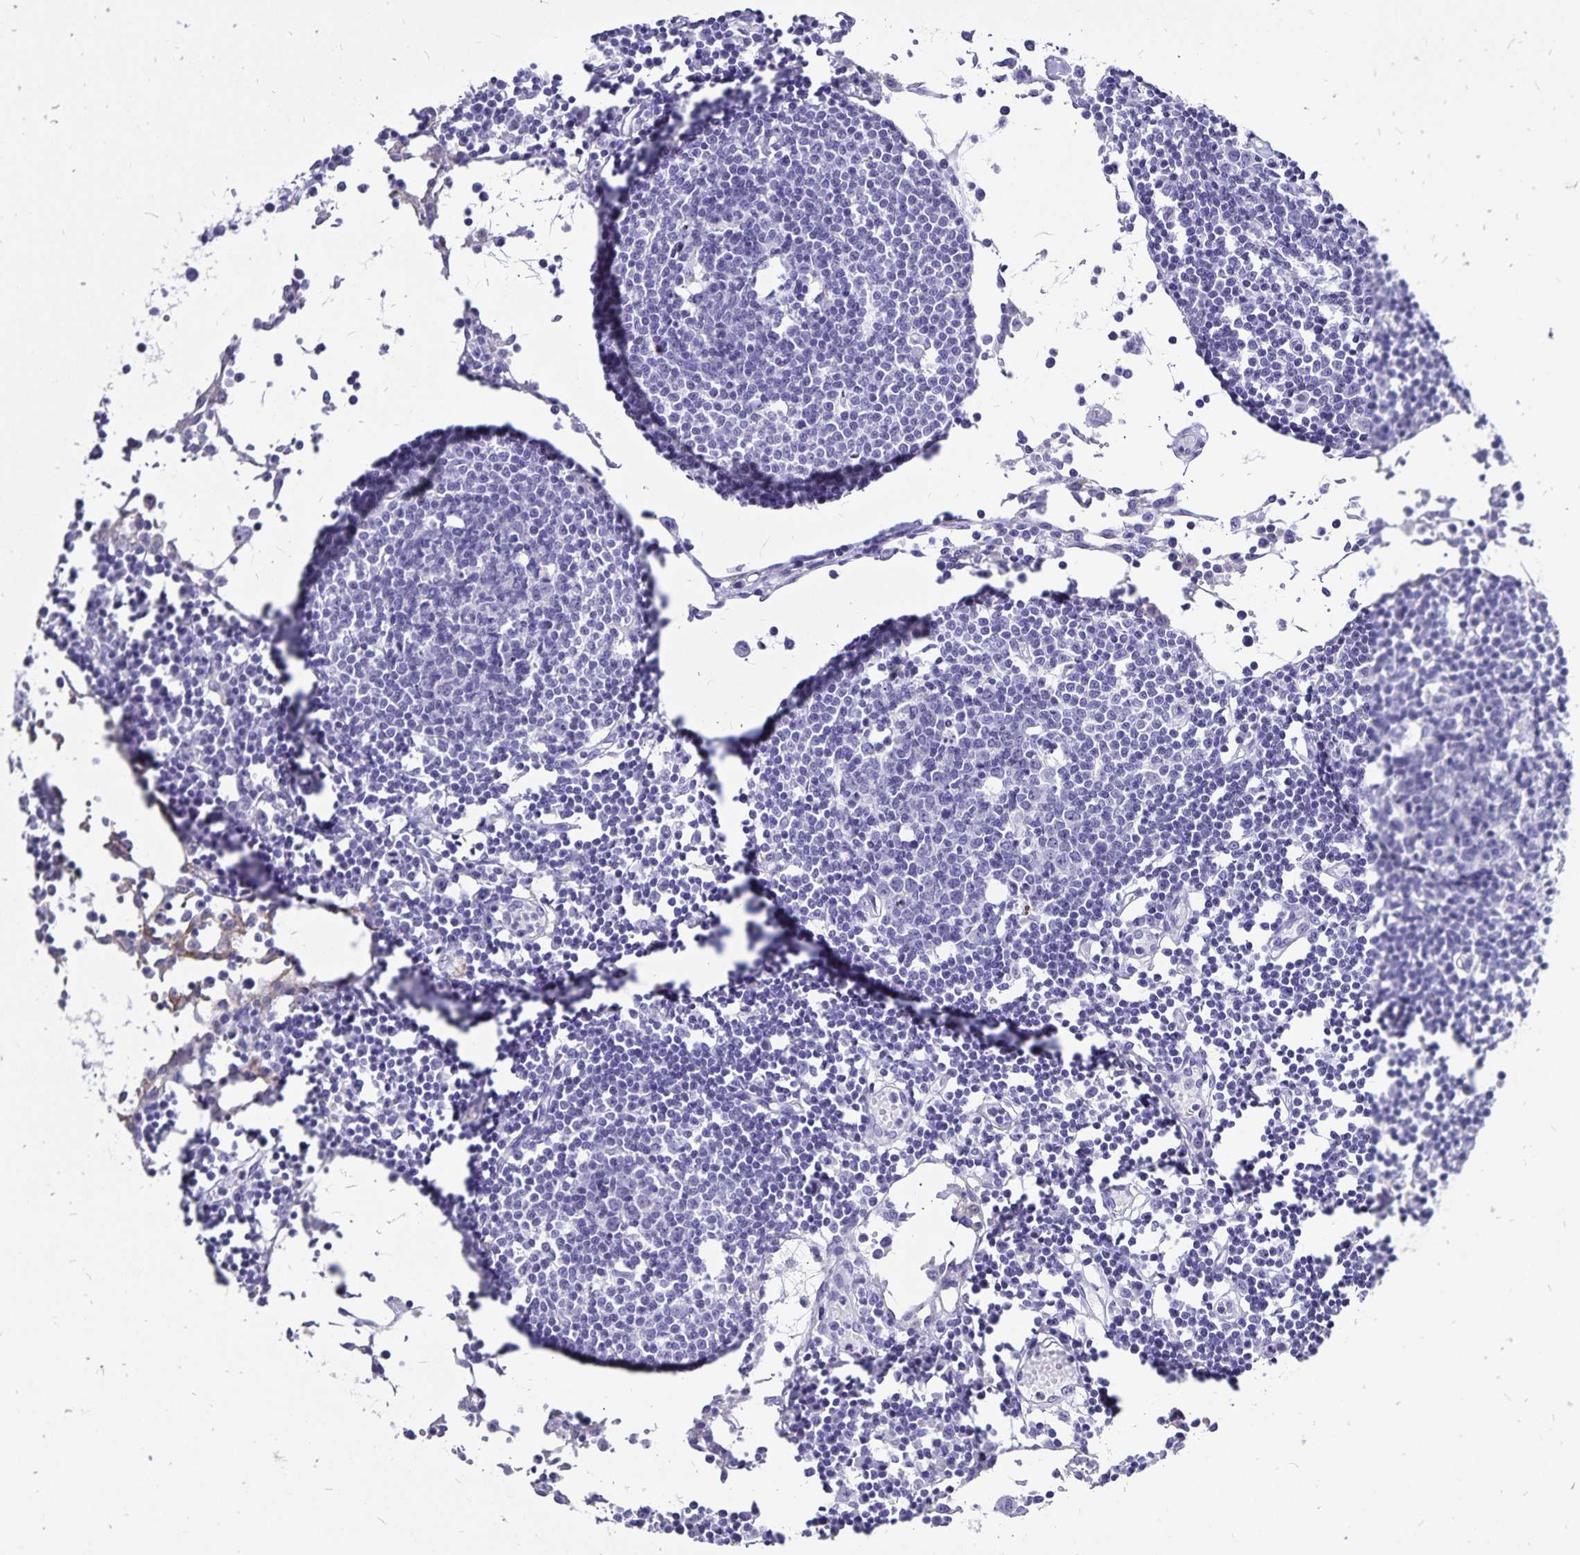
{"staining": {"intensity": "negative", "quantity": "none", "location": "none"}, "tissue": "lymph node", "cell_type": "Germinal center cells", "image_type": "normal", "snomed": [{"axis": "morphology", "description": "Normal tissue, NOS"}, {"axis": "topography", "description": "Lymph node"}], "caption": "A photomicrograph of human lymph node is negative for staining in germinal center cells. (DAB immunohistochemistry (IHC) with hematoxylin counter stain).", "gene": "PLAC1", "patient": {"sex": "female", "age": 78}}